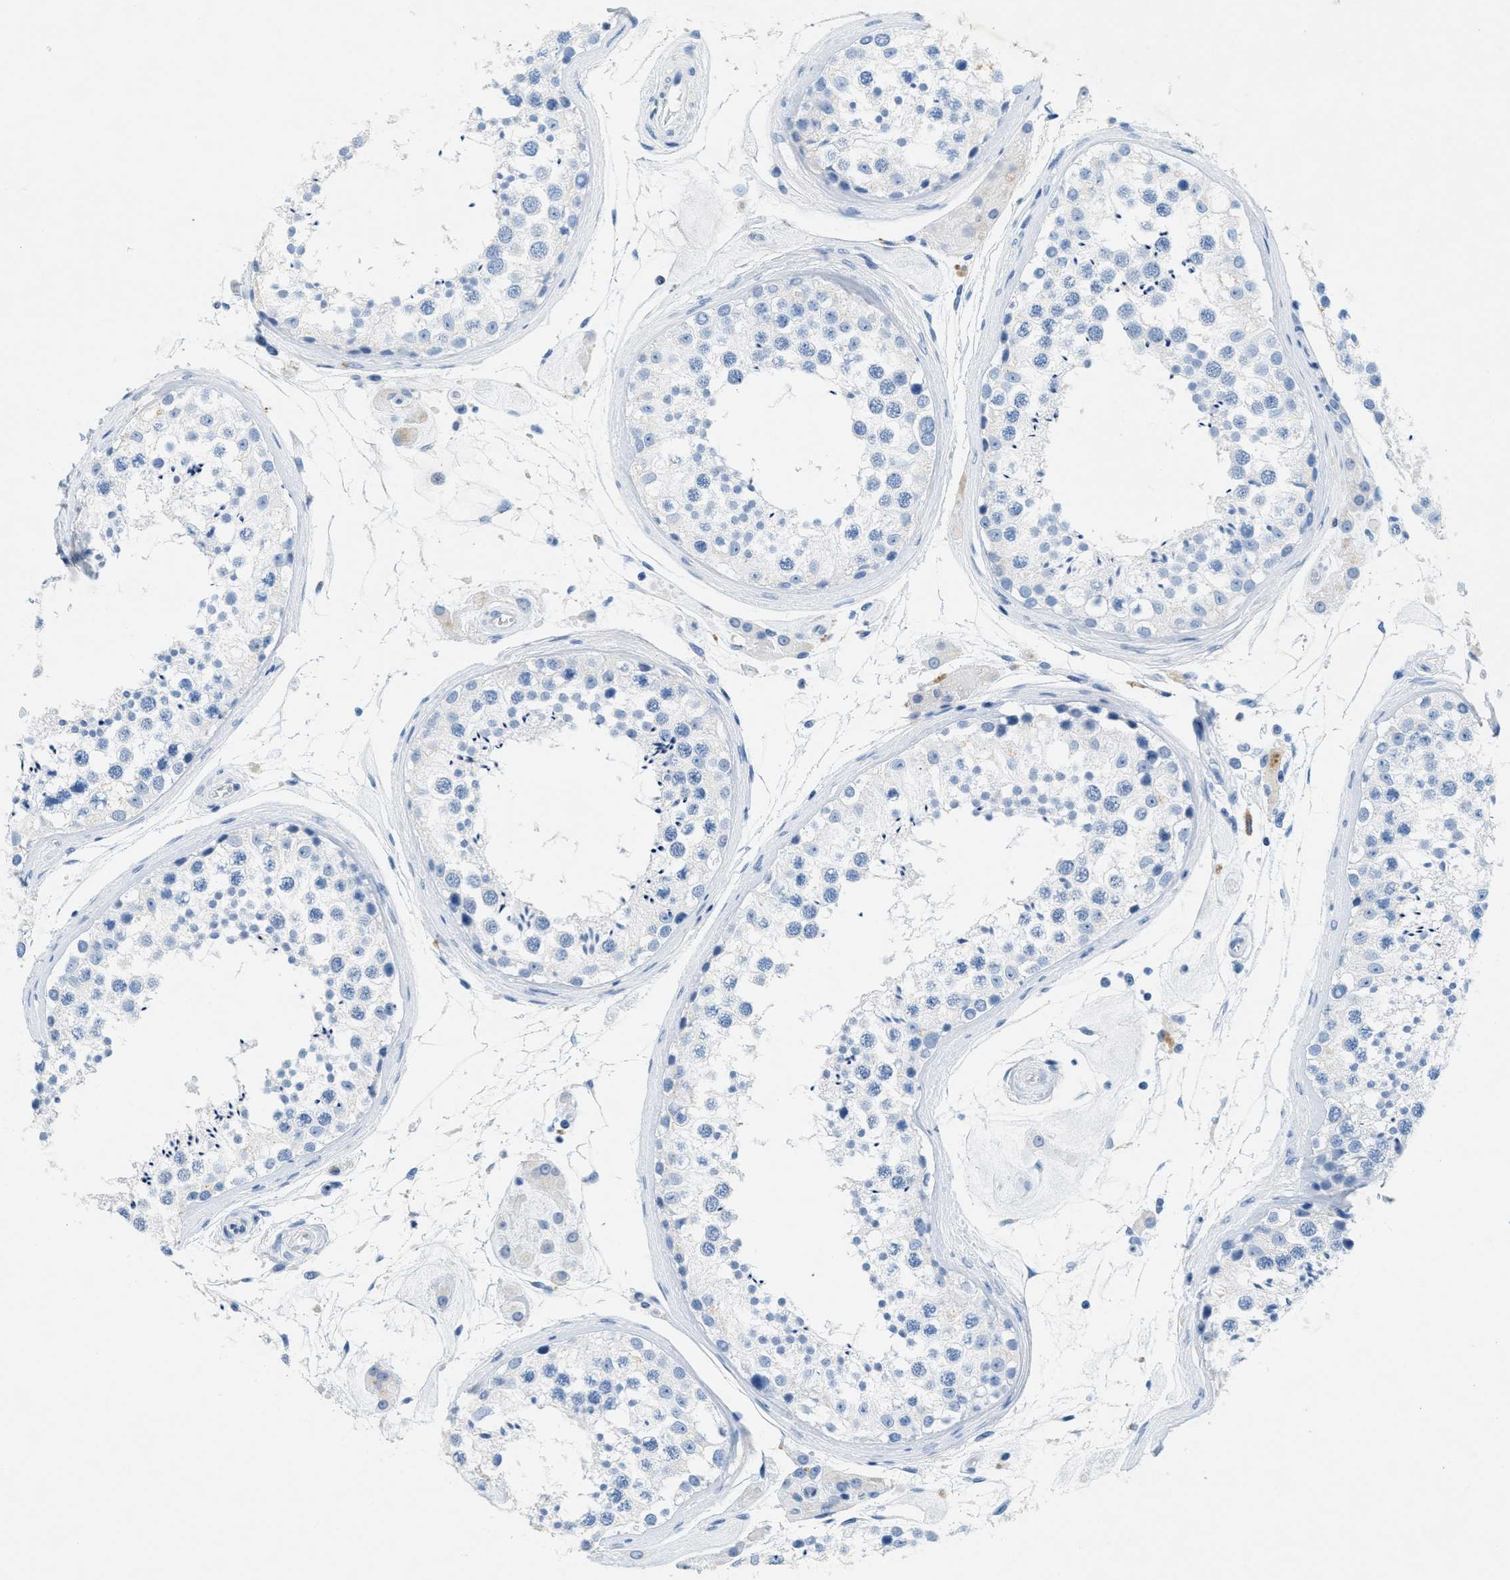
{"staining": {"intensity": "negative", "quantity": "none", "location": "none"}, "tissue": "testis", "cell_type": "Cells in seminiferous ducts", "image_type": "normal", "snomed": [{"axis": "morphology", "description": "Normal tissue, NOS"}, {"axis": "topography", "description": "Testis"}], "caption": "A micrograph of testis stained for a protein displays no brown staining in cells in seminiferous ducts.", "gene": "GPM6A", "patient": {"sex": "male", "age": 46}}